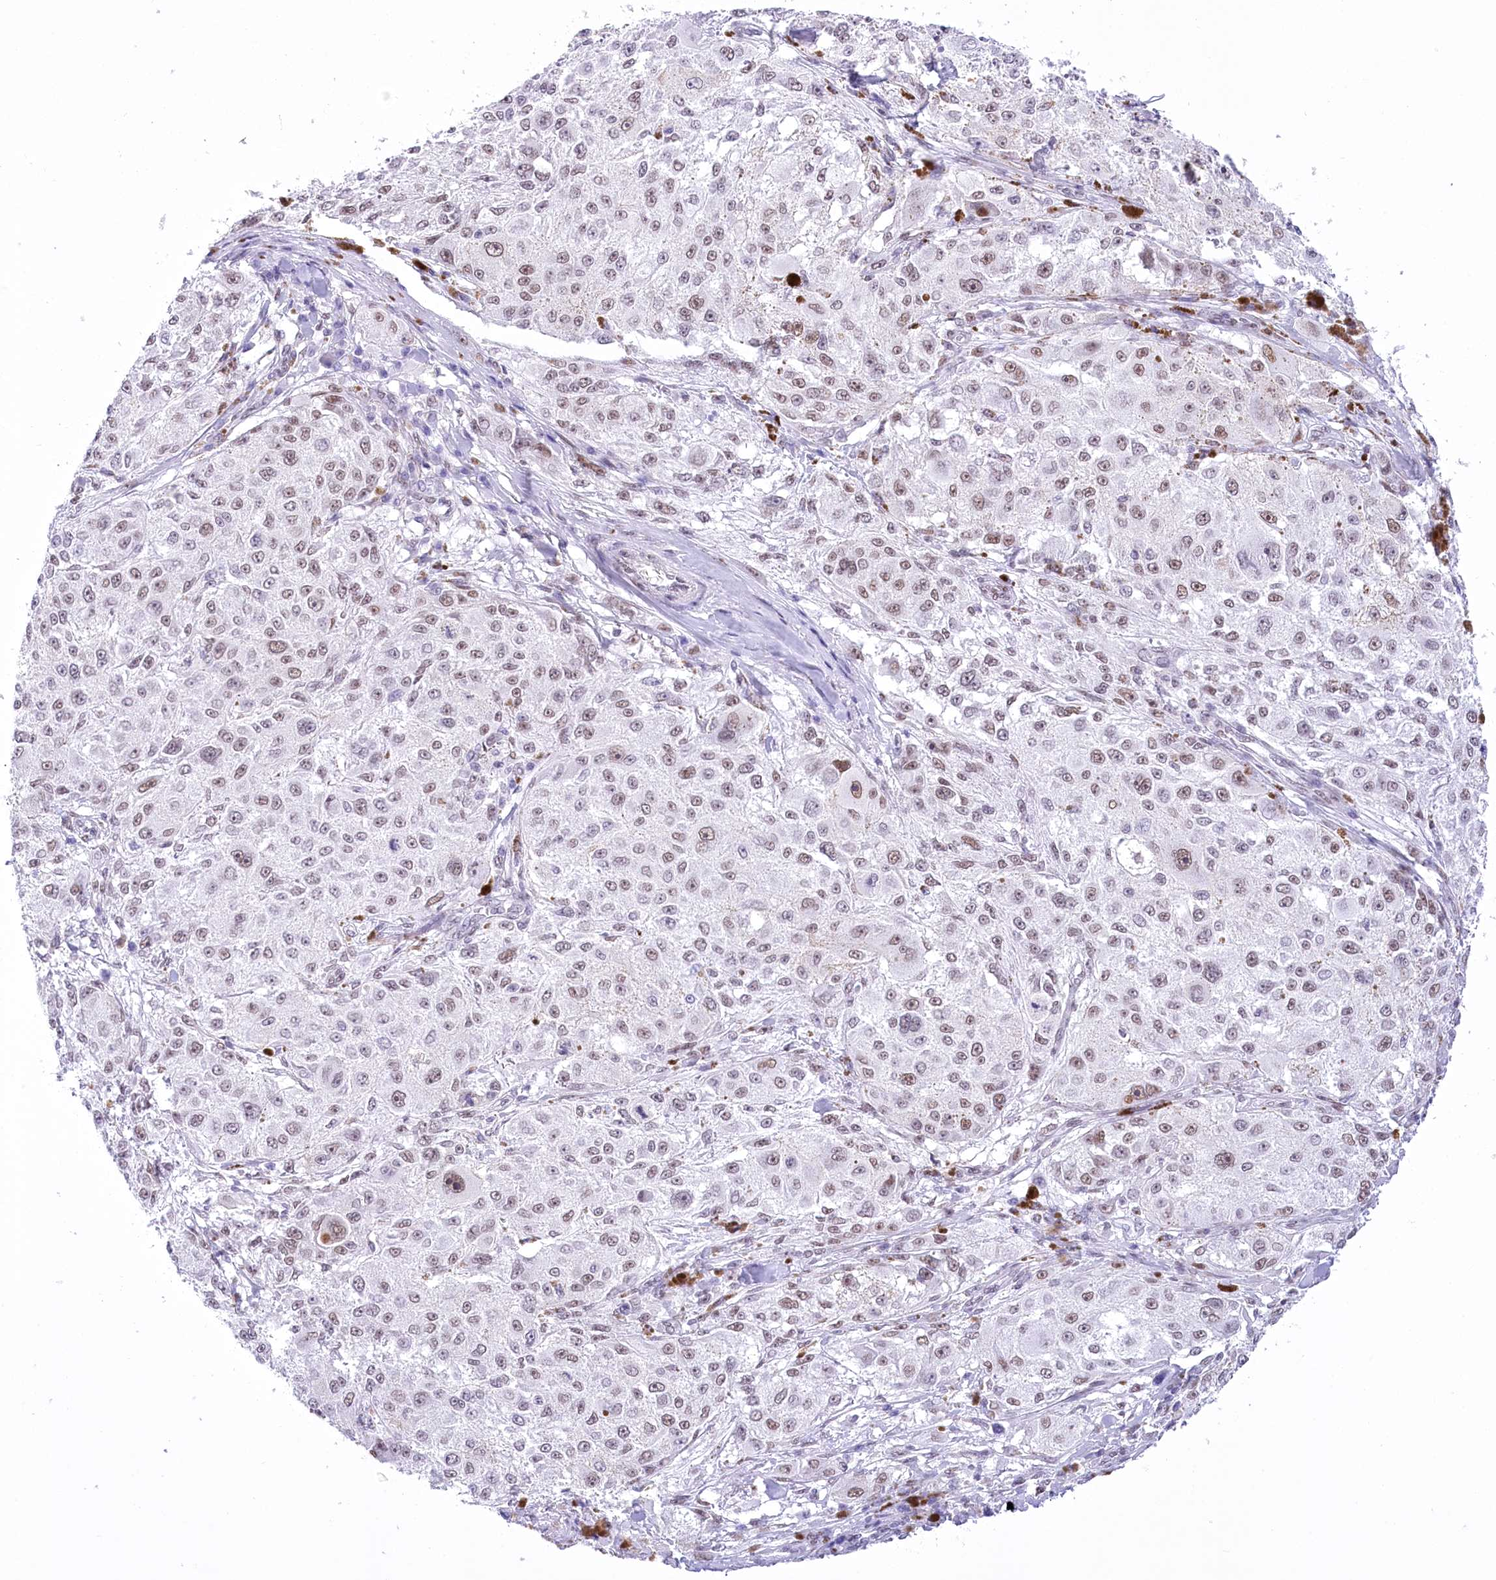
{"staining": {"intensity": "moderate", "quantity": "25%-75%", "location": "nuclear"}, "tissue": "melanoma", "cell_type": "Tumor cells", "image_type": "cancer", "snomed": [{"axis": "morphology", "description": "Necrosis, NOS"}, {"axis": "morphology", "description": "Malignant melanoma, NOS"}, {"axis": "topography", "description": "Skin"}], "caption": "Melanoma stained with DAB (3,3'-diaminobenzidine) IHC demonstrates medium levels of moderate nuclear positivity in approximately 25%-75% of tumor cells.", "gene": "HNRNPA0", "patient": {"sex": "female", "age": 87}}